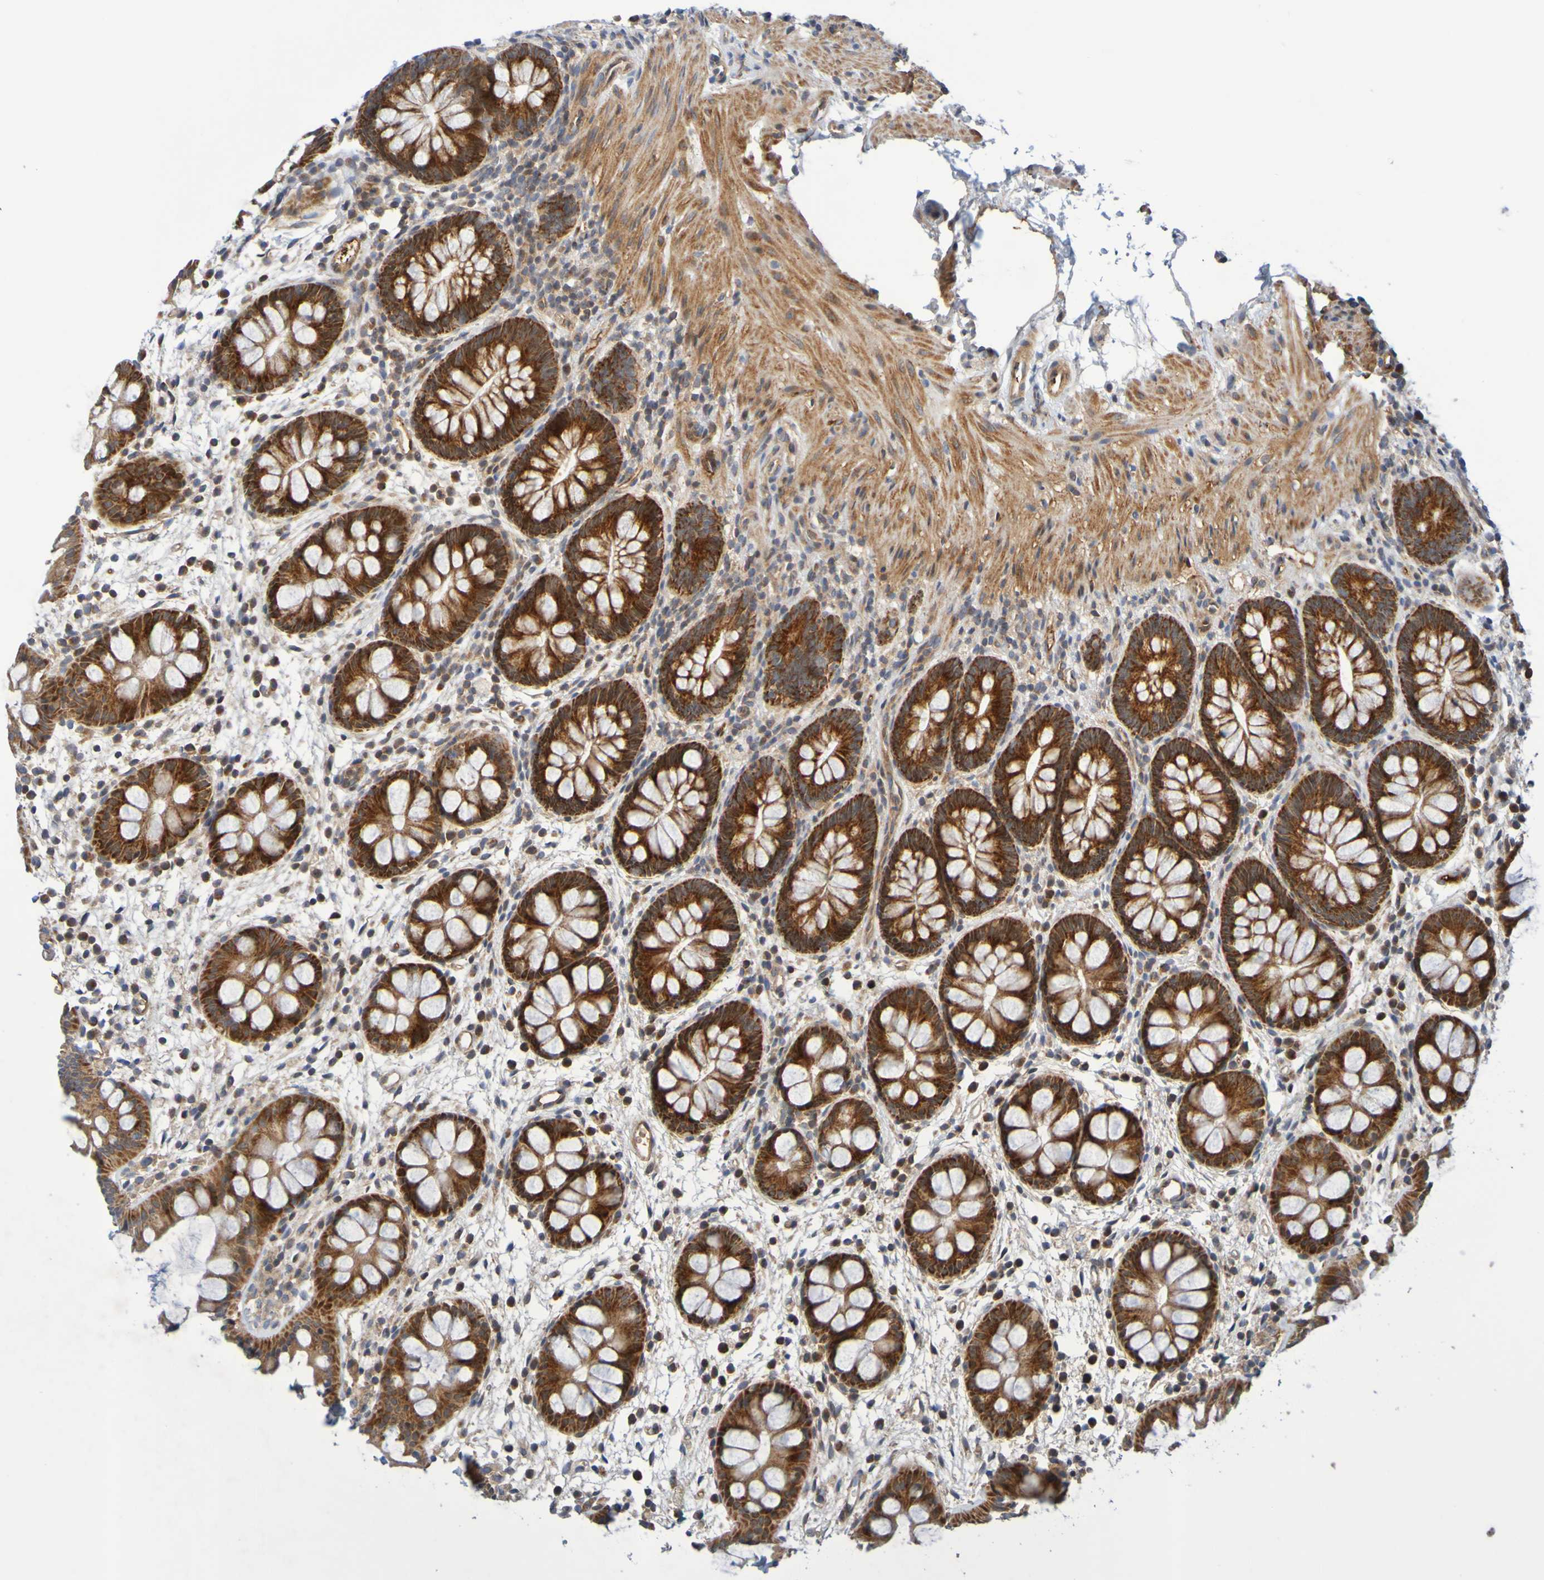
{"staining": {"intensity": "strong", "quantity": ">75%", "location": "cytoplasmic/membranous"}, "tissue": "rectum", "cell_type": "Glandular cells", "image_type": "normal", "snomed": [{"axis": "morphology", "description": "Normal tissue, NOS"}, {"axis": "topography", "description": "Rectum"}], "caption": "Rectum stained with immunohistochemistry demonstrates strong cytoplasmic/membranous staining in approximately >75% of glandular cells.", "gene": "CCDC51", "patient": {"sex": "female", "age": 24}}